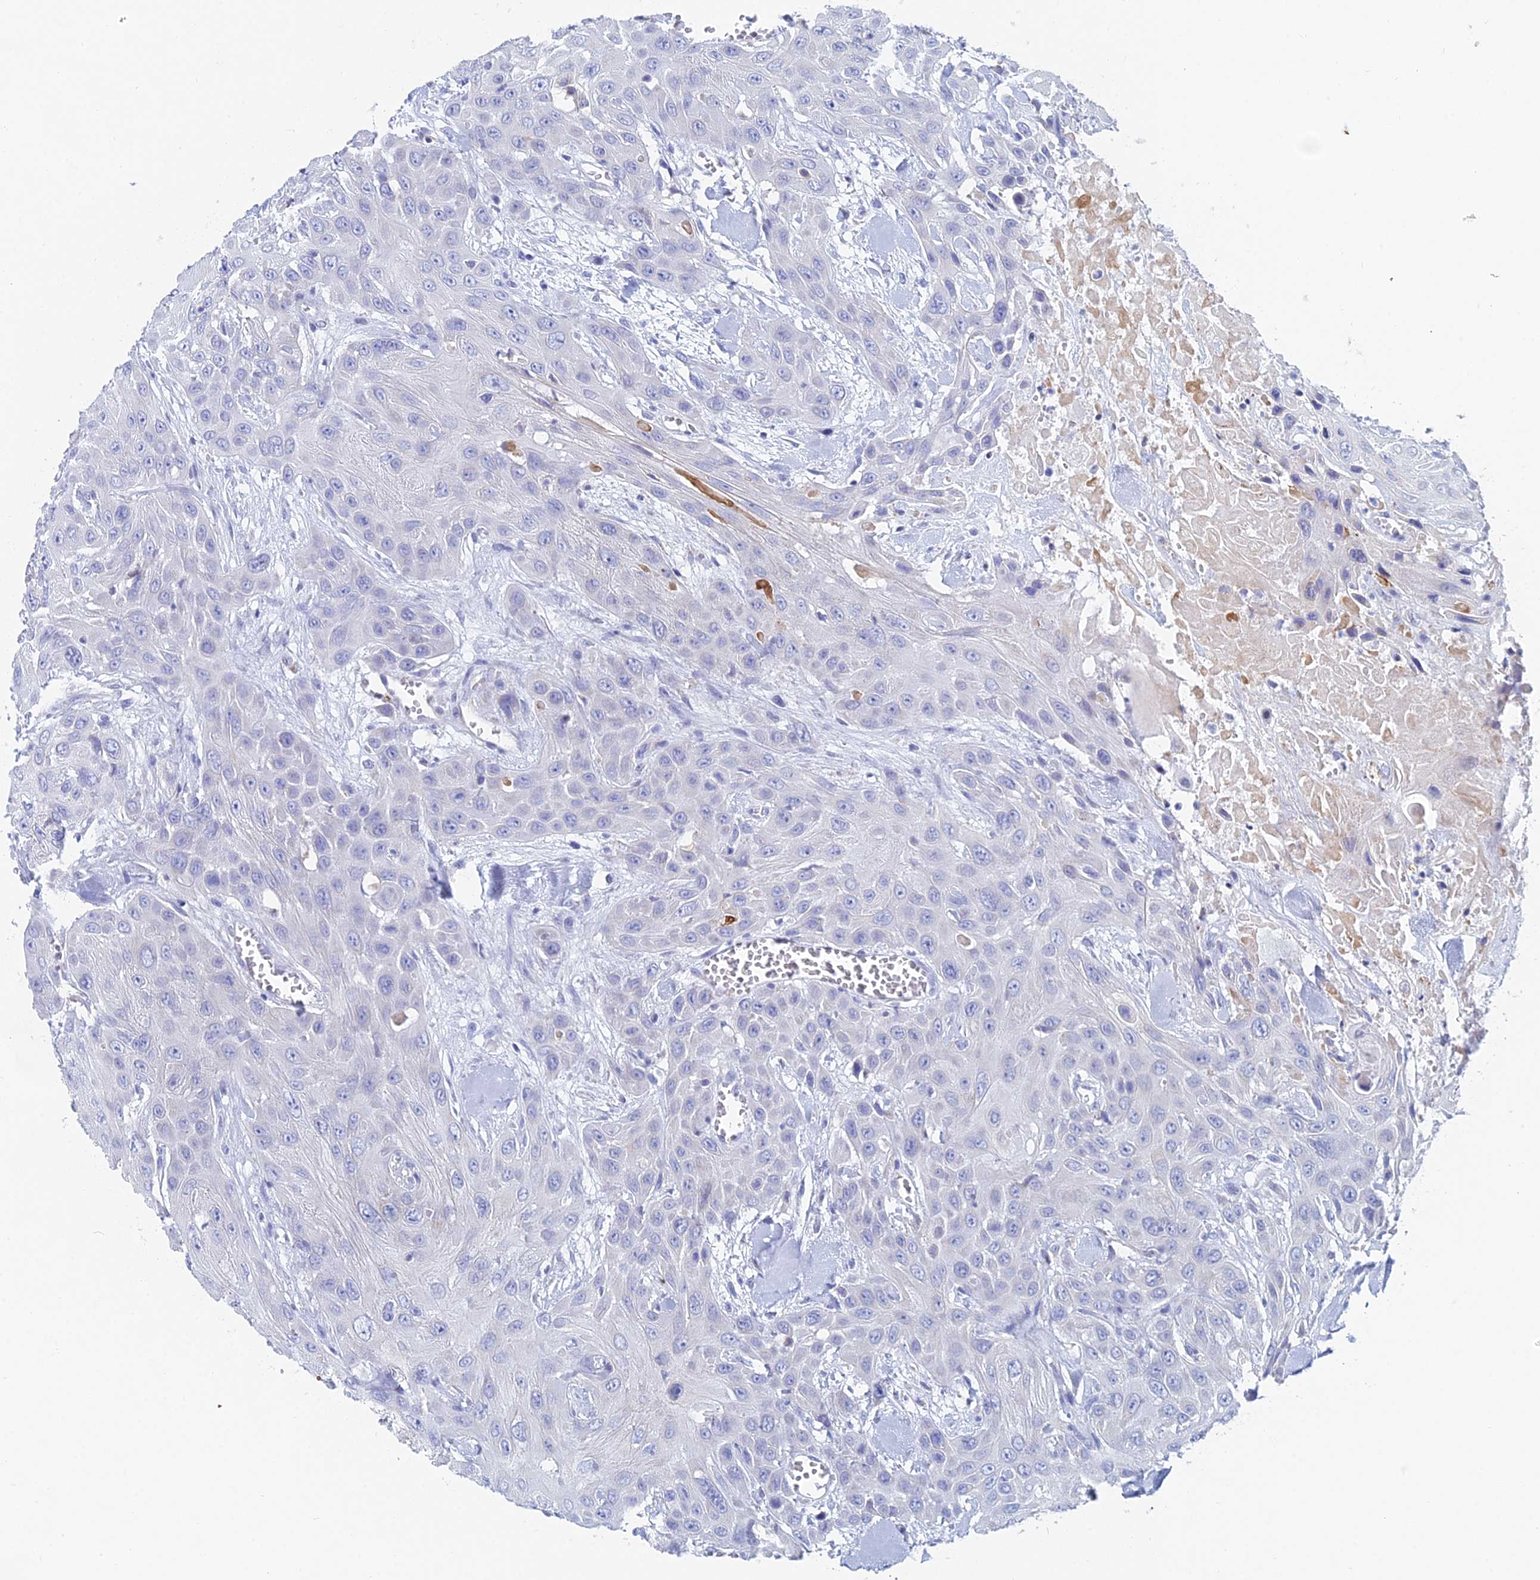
{"staining": {"intensity": "negative", "quantity": "none", "location": "none"}, "tissue": "head and neck cancer", "cell_type": "Tumor cells", "image_type": "cancer", "snomed": [{"axis": "morphology", "description": "Squamous cell carcinoma, NOS"}, {"axis": "topography", "description": "Head-Neck"}], "caption": "Tumor cells are negative for protein expression in human squamous cell carcinoma (head and neck).", "gene": "ACSM1", "patient": {"sex": "male", "age": 81}}